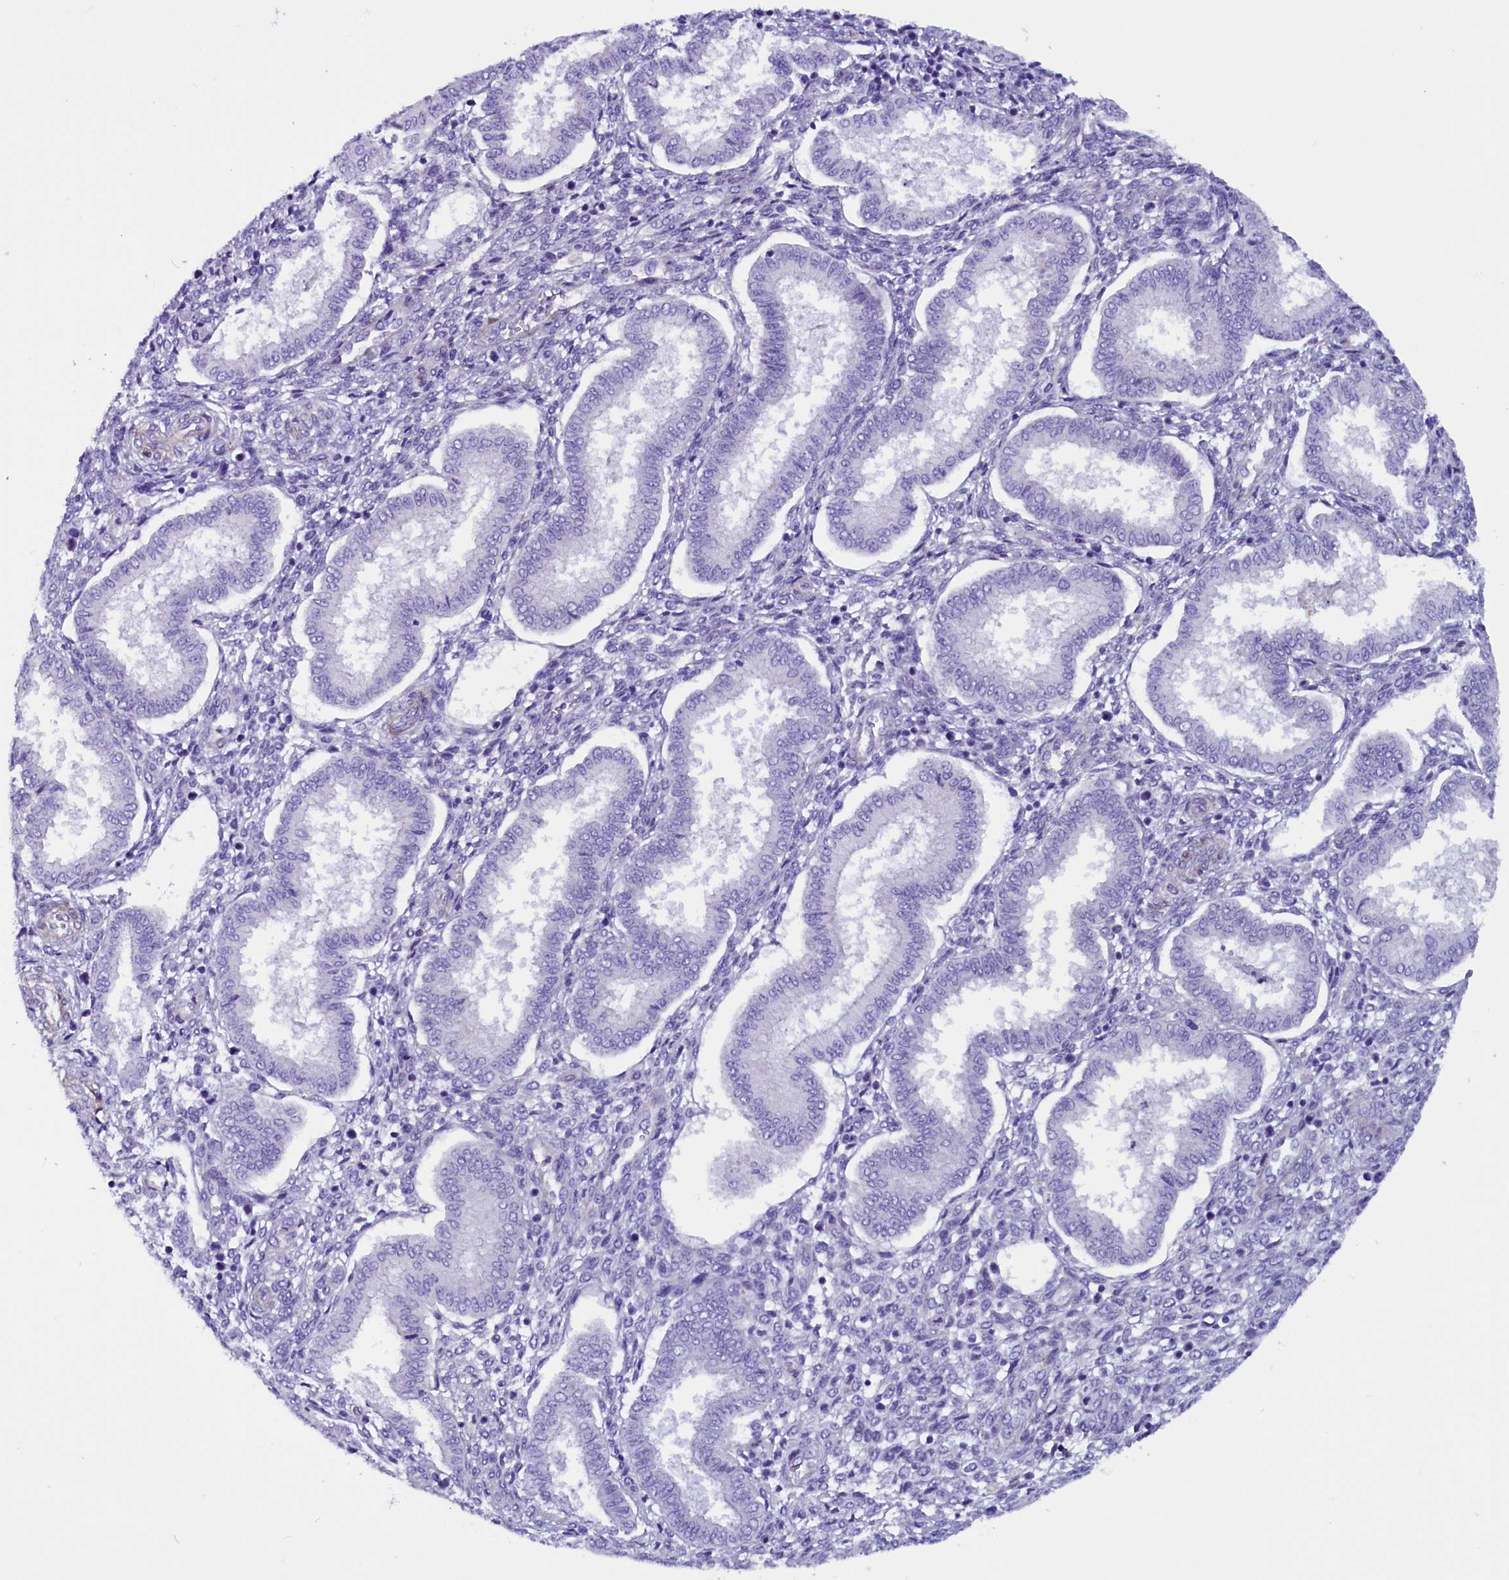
{"staining": {"intensity": "negative", "quantity": "none", "location": "none"}, "tissue": "endometrium", "cell_type": "Cells in endometrial stroma", "image_type": "normal", "snomed": [{"axis": "morphology", "description": "Normal tissue, NOS"}, {"axis": "topography", "description": "Endometrium"}], "caption": "DAB (3,3'-diaminobenzidine) immunohistochemical staining of unremarkable endometrium shows no significant positivity in cells in endometrial stroma.", "gene": "ZNF749", "patient": {"sex": "female", "age": 24}}